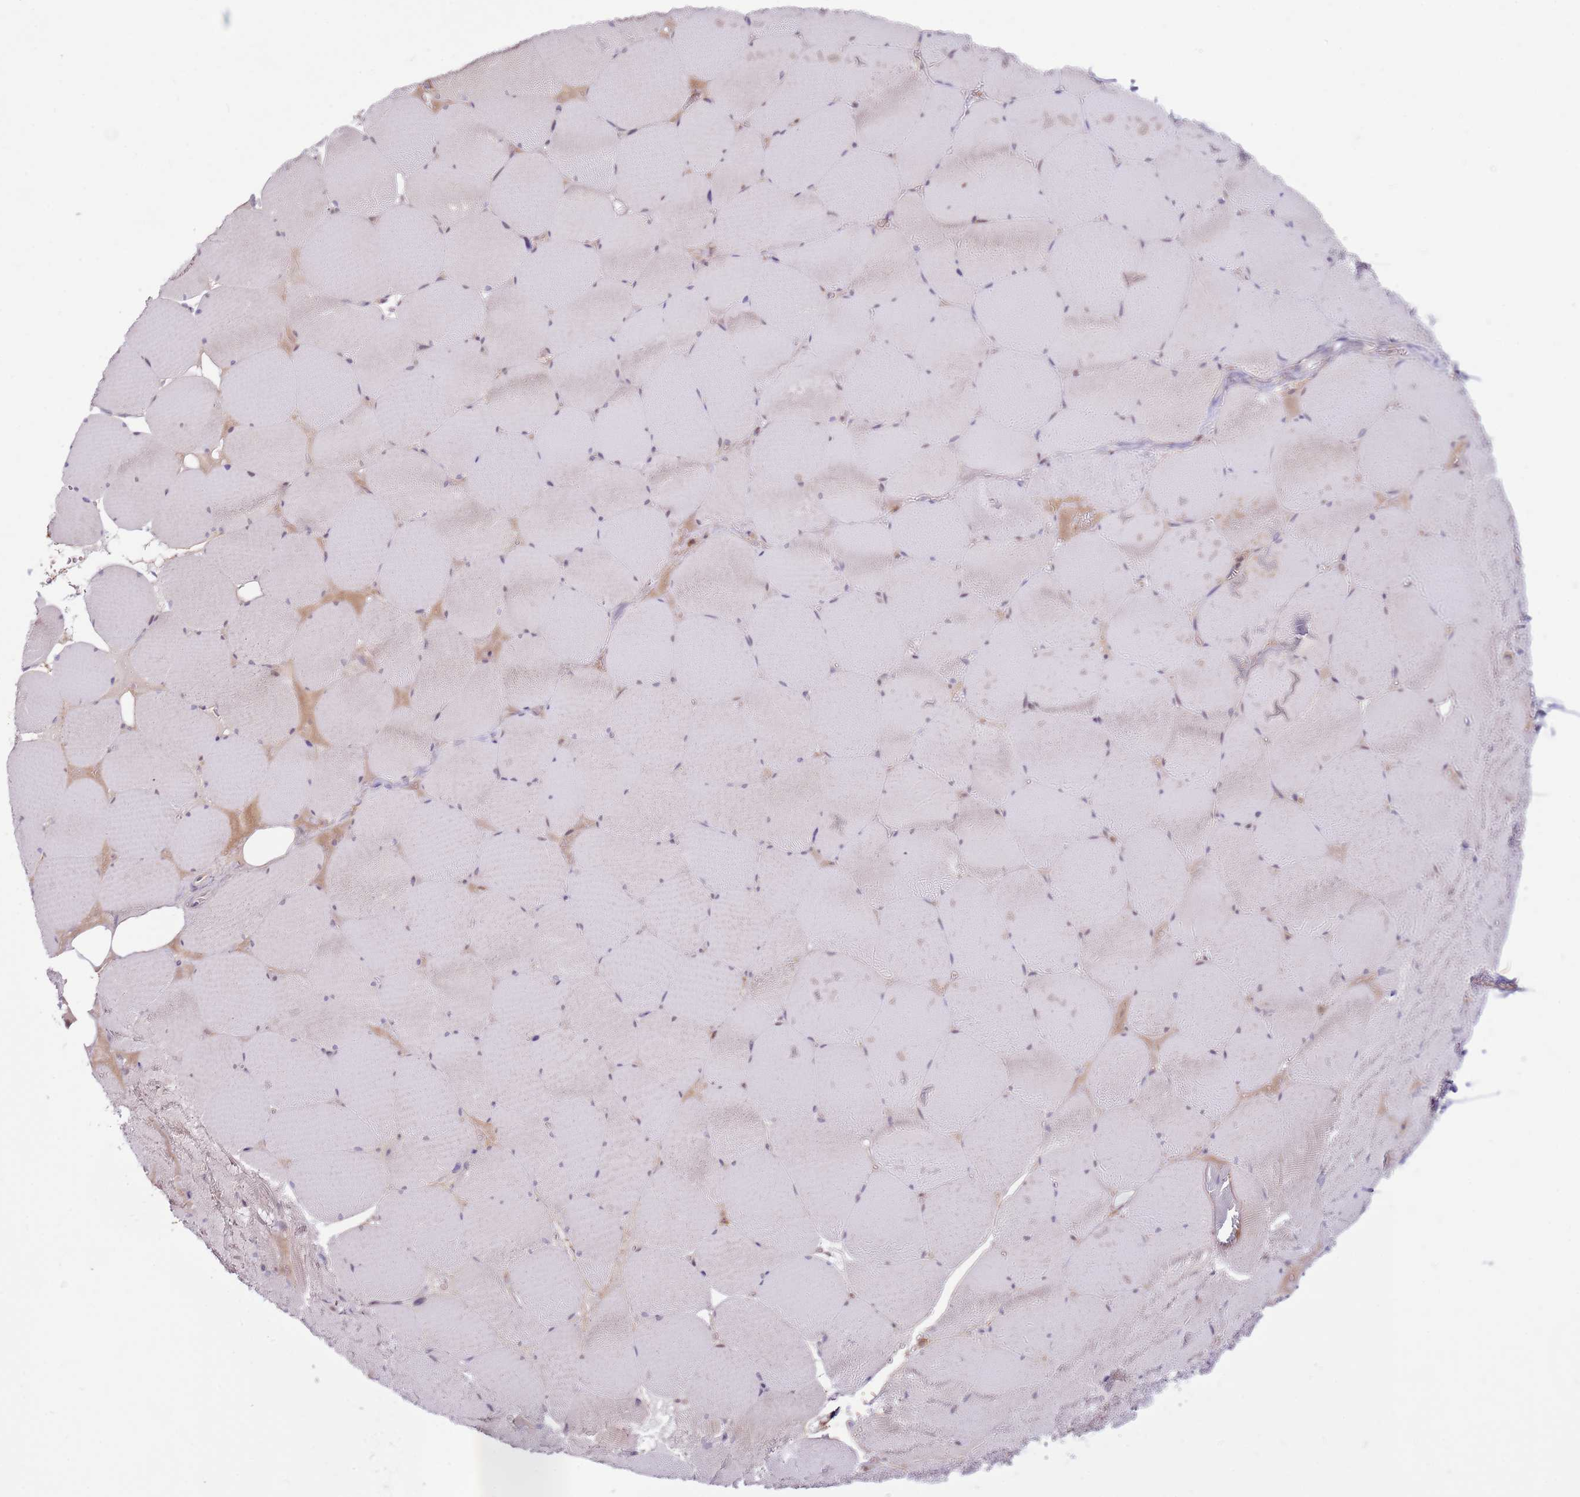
{"staining": {"intensity": "weak", "quantity": "<25%", "location": "cytoplasmic/membranous"}, "tissue": "skeletal muscle", "cell_type": "Myocytes", "image_type": "normal", "snomed": [{"axis": "morphology", "description": "Normal tissue, NOS"}, {"axis": "topography", "description": "Skeletal muscle"}, {"axis": "topography", "description": "Head-Neck"}], "caption": "Immunohistochemistry histopathology image of benign skeletal muscle: human skeletal muscle stained with DAB (3,3'-diaminobenzidine) displays no significant protein positivity in myocytes.", "gene": "MTG2", "patient": {"sex": "male", "age": 66}}